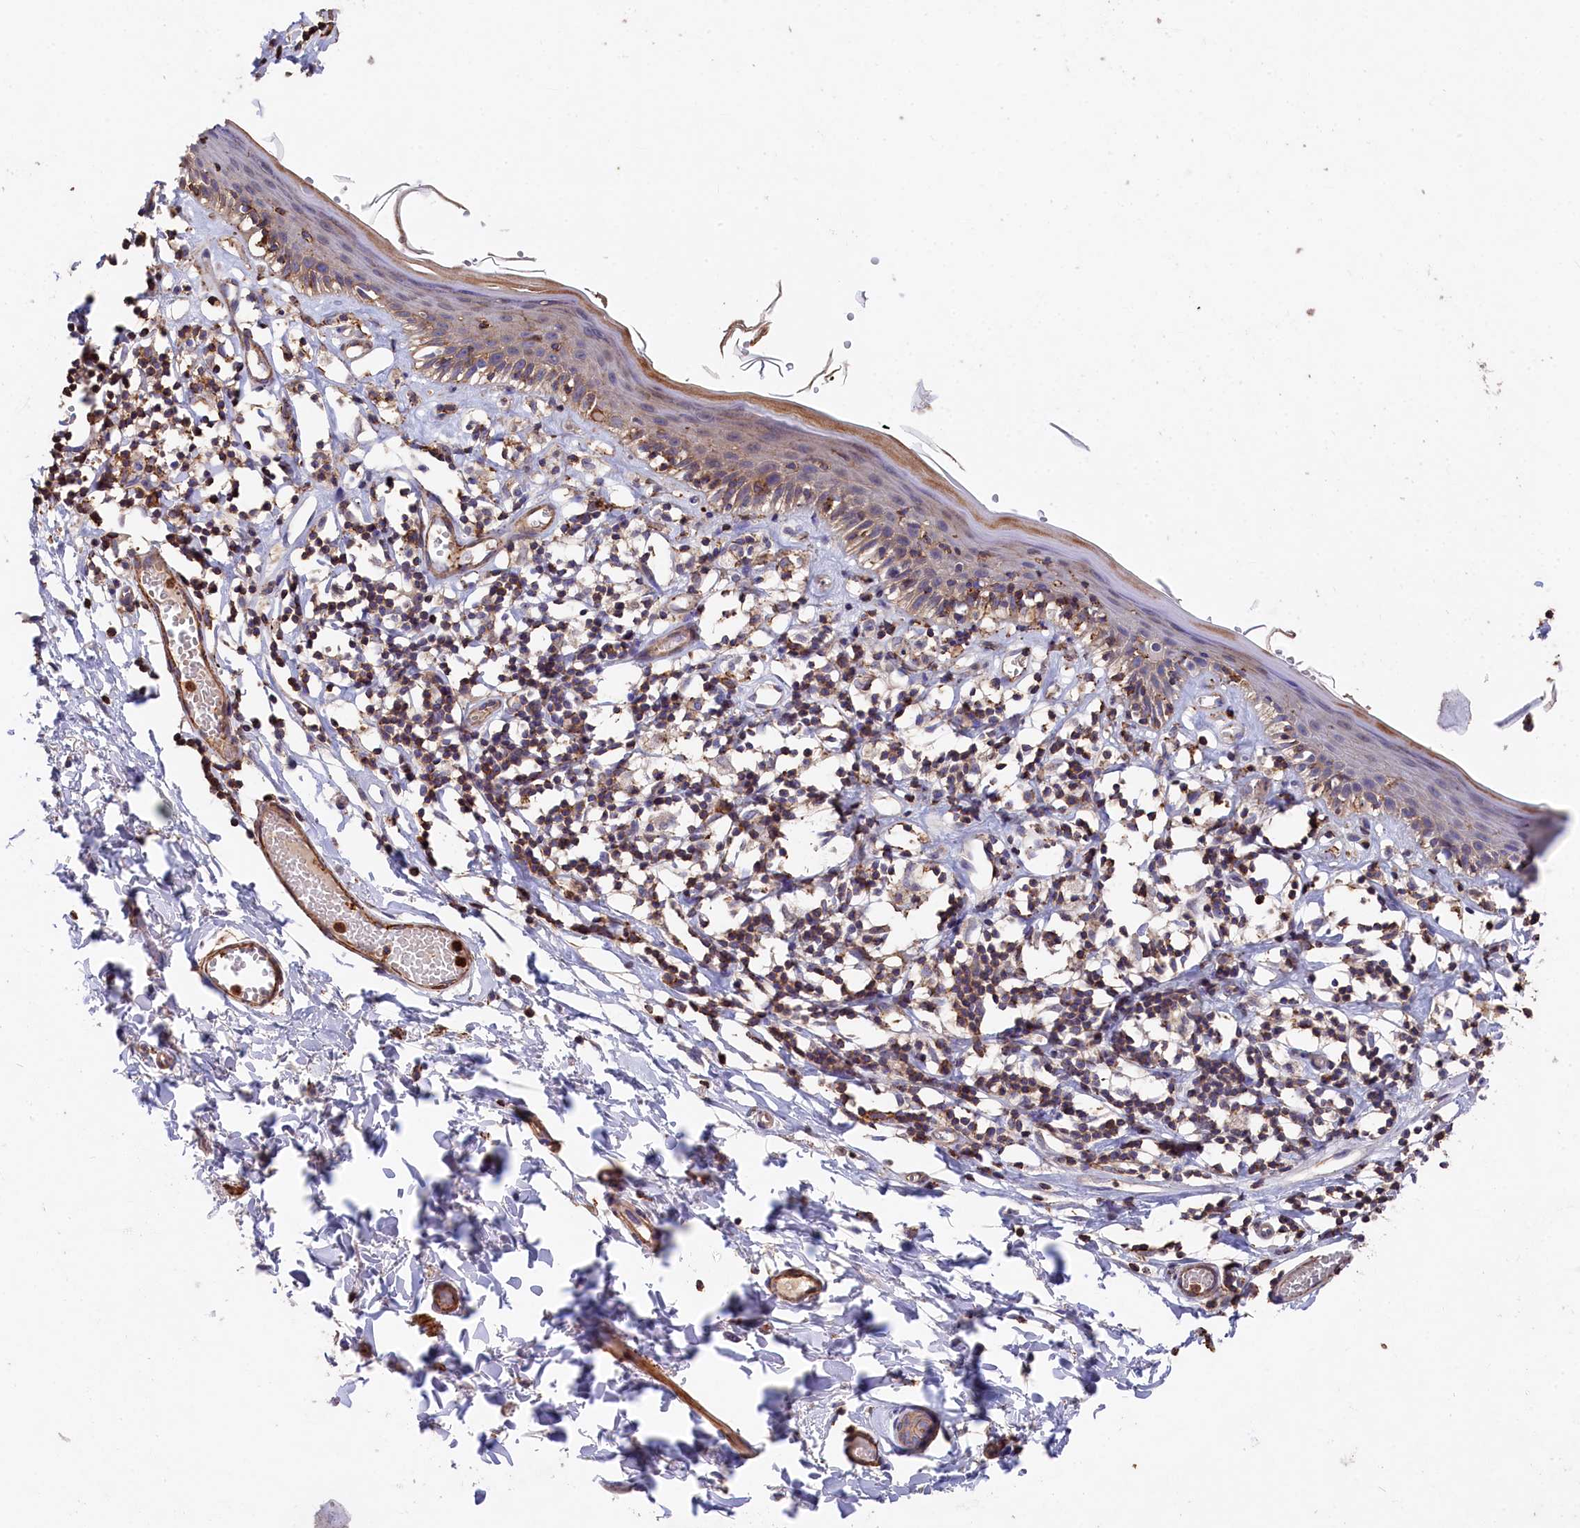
{"staining": {"intensity": "moderate", "quantity": "25%-75%", "location": "cytoplasmic/membranous"}, "tissue": "skin", "cell_type": "Epidermal cells", "image_type": "normal", "snomed": [{"axis": "morphology", "description": "Normal tissue, NOS"}, {"axis": "topography", "description": "Adipose tissue"}, {"axis": "topography", "description": "Vascular tissue"}, {"axis": "topography", "description": "Vulva"}, {"axis": "topography", "description": "Peripheral nerve tissue"}], "caption": "Epidermal cells show medium levels of moderate cytoplasmic/membranous staining in about 25%-75% of cells in benign human skin.", "gene": "RAPSN", "patient": {"sex": "female", "age": 86}}